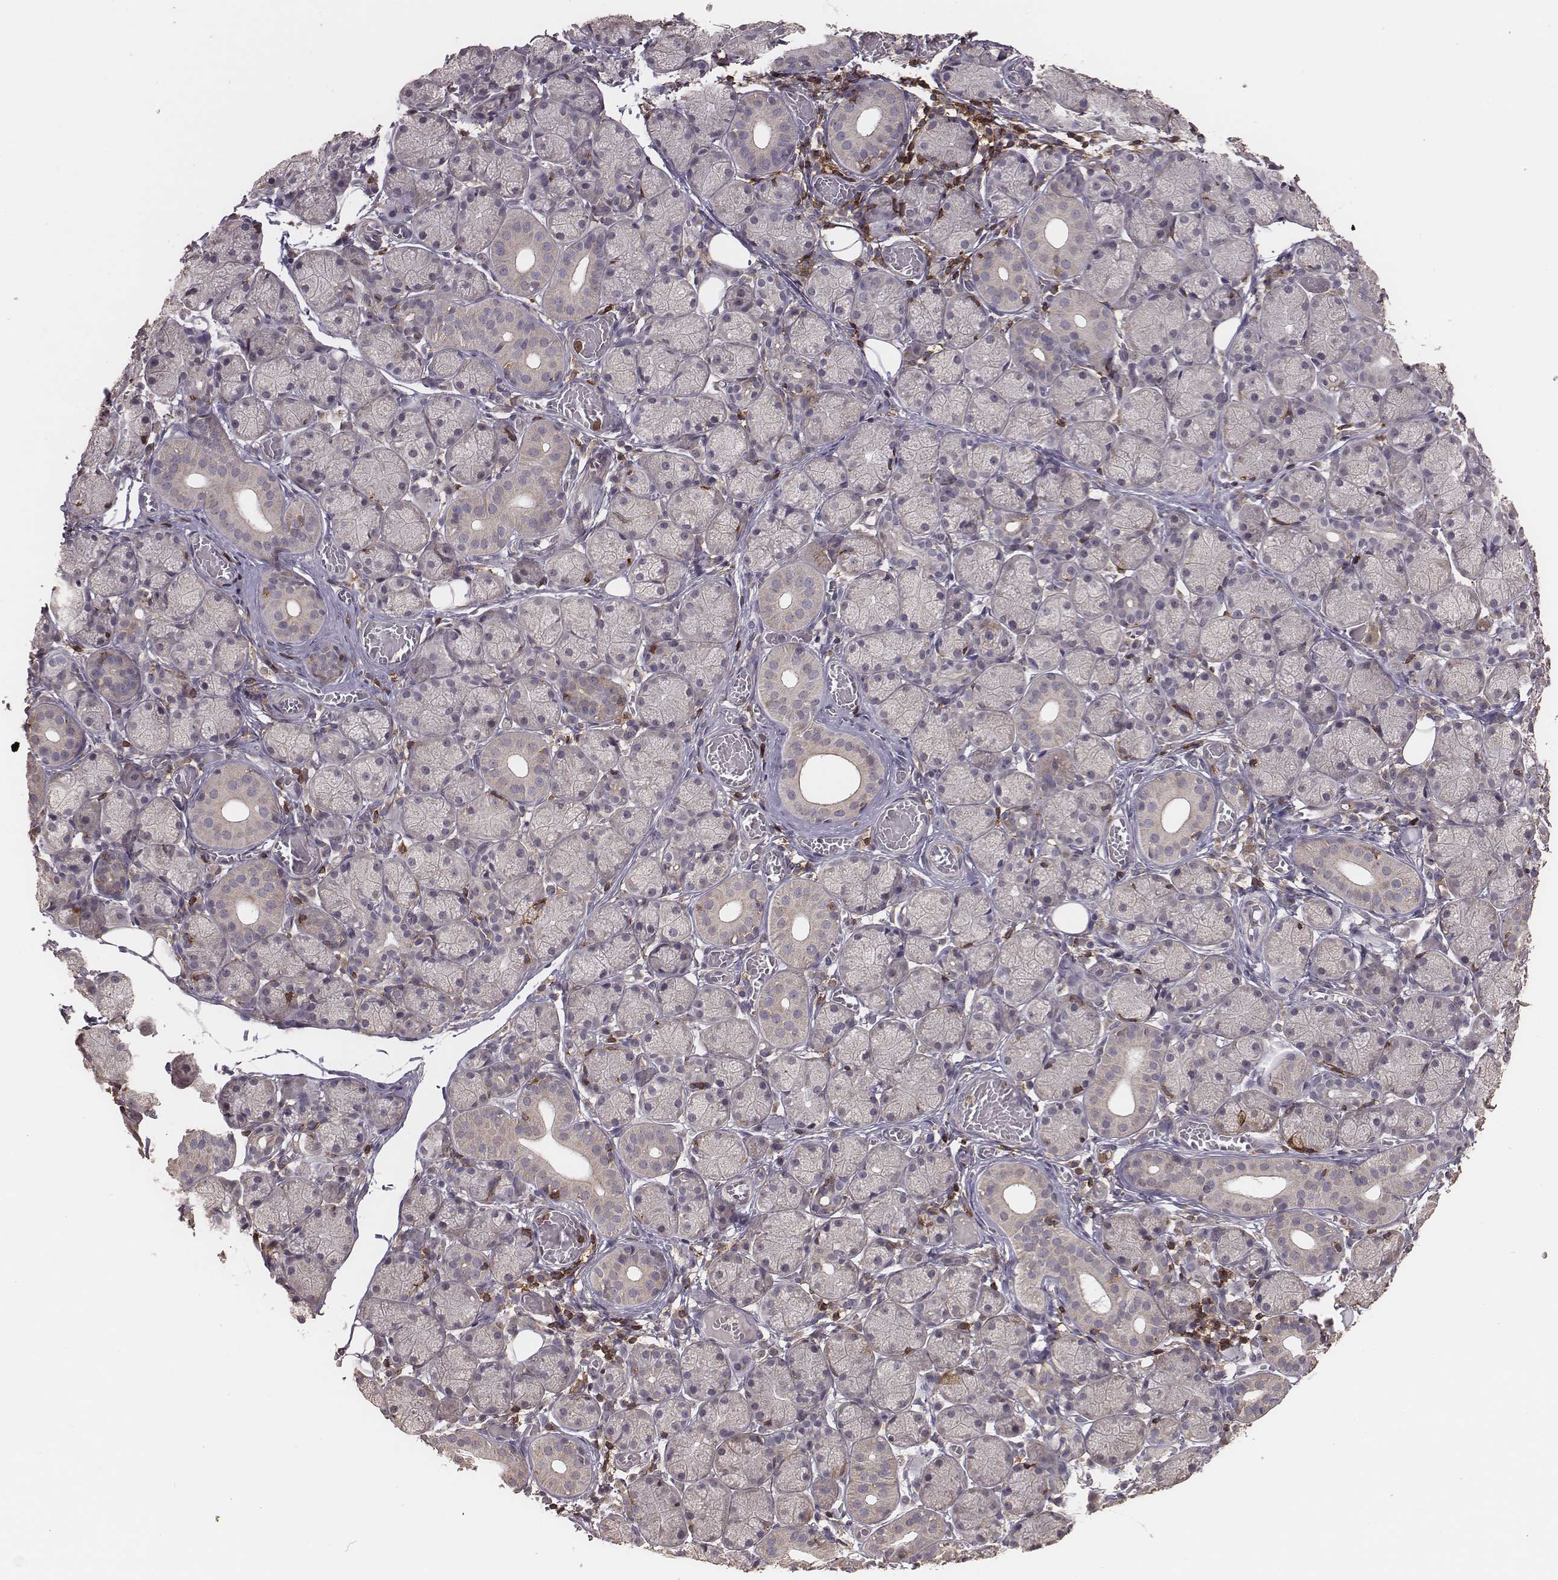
{"staining": {"intensity": "moderate", "quantity": "<25%", "location": "cytoplasmic/membranous"}, "tissue": "salivary gland", "cell_type": "Glandular cells", "image_type": "normal", "snomed": [{"axis": "morphology", "description": "Normal tissue, NOS"}, {"axis": "topography", "description": "Salivary gland"}, {"axis": "topography", "description": "Peripheral nerve tissue"}], "caption": "Immunohistochemical staining of unremarkable salivary gland demonstrates low levels of moderate cytoplasmic/membranous expression in approximately <25% of glandular cells. (Stains: DAB (3,3'-diaminobenzidine) in brown, nuclei in blue, Microscopy: brightfield microscopy at high magnification).", "gene": "PILRA", "patient": {"sex": "female", "age": 24}}